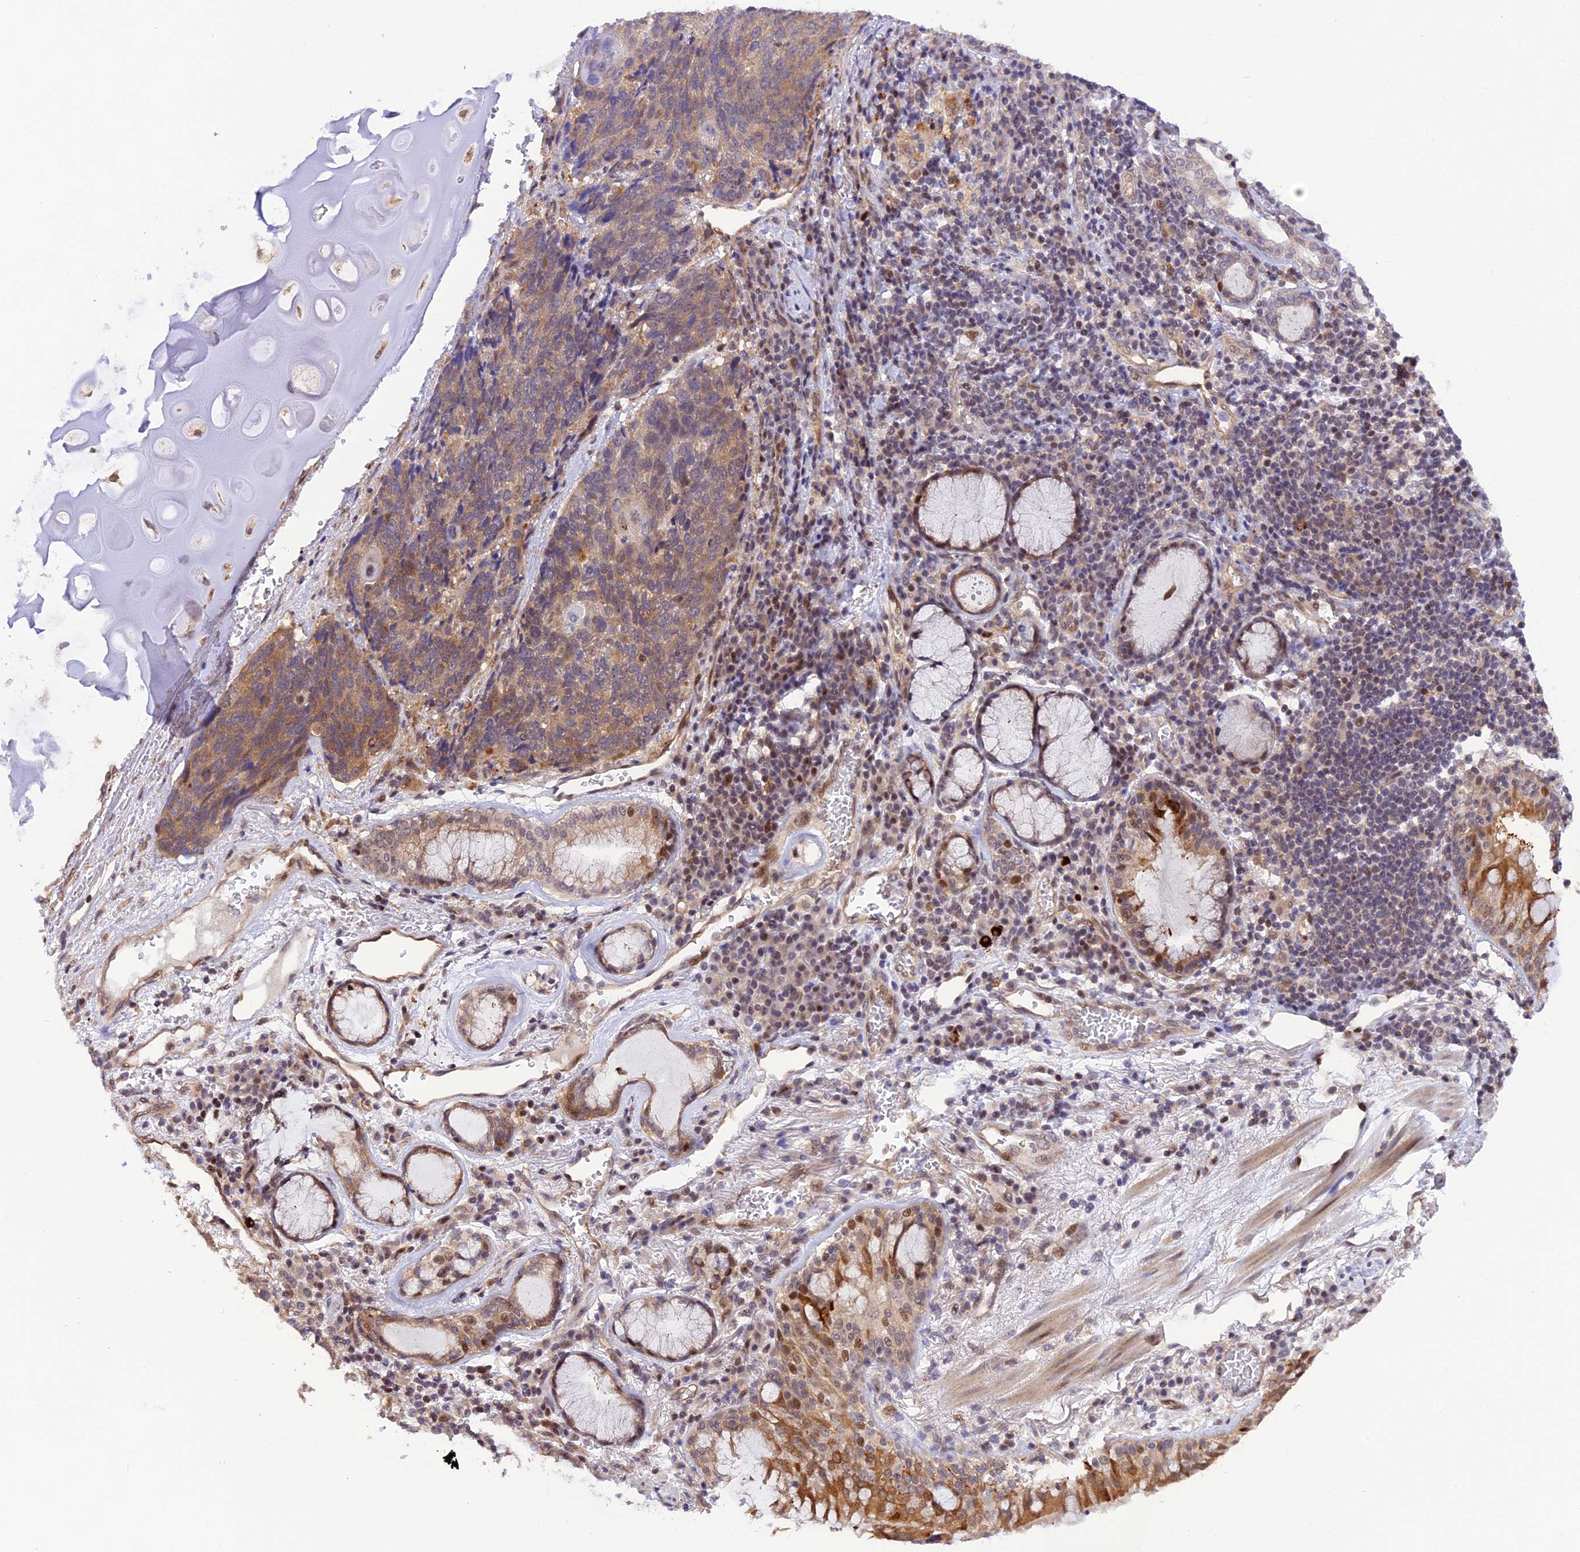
{"staining": {"intensity": "weak", "quantity": "25%-75%", "location": "cytoplasmic/membranous"}, "tissue": "lung cancer", "cell_type": "Tumor cells", "image_type": "cancer", "snomed": [{"axis": "morphology", "description": "Squamous cell carcinoma, NOS"}, {"axis": "topography", "description": "Lung"}], "caption": "Lung cancer (squamous cell carcinoma) stained with a protein marker demonstrates weak staining in tumor cells.", "gene": "SAMD4A", "patient": {"sex": "male", "age": 66}}